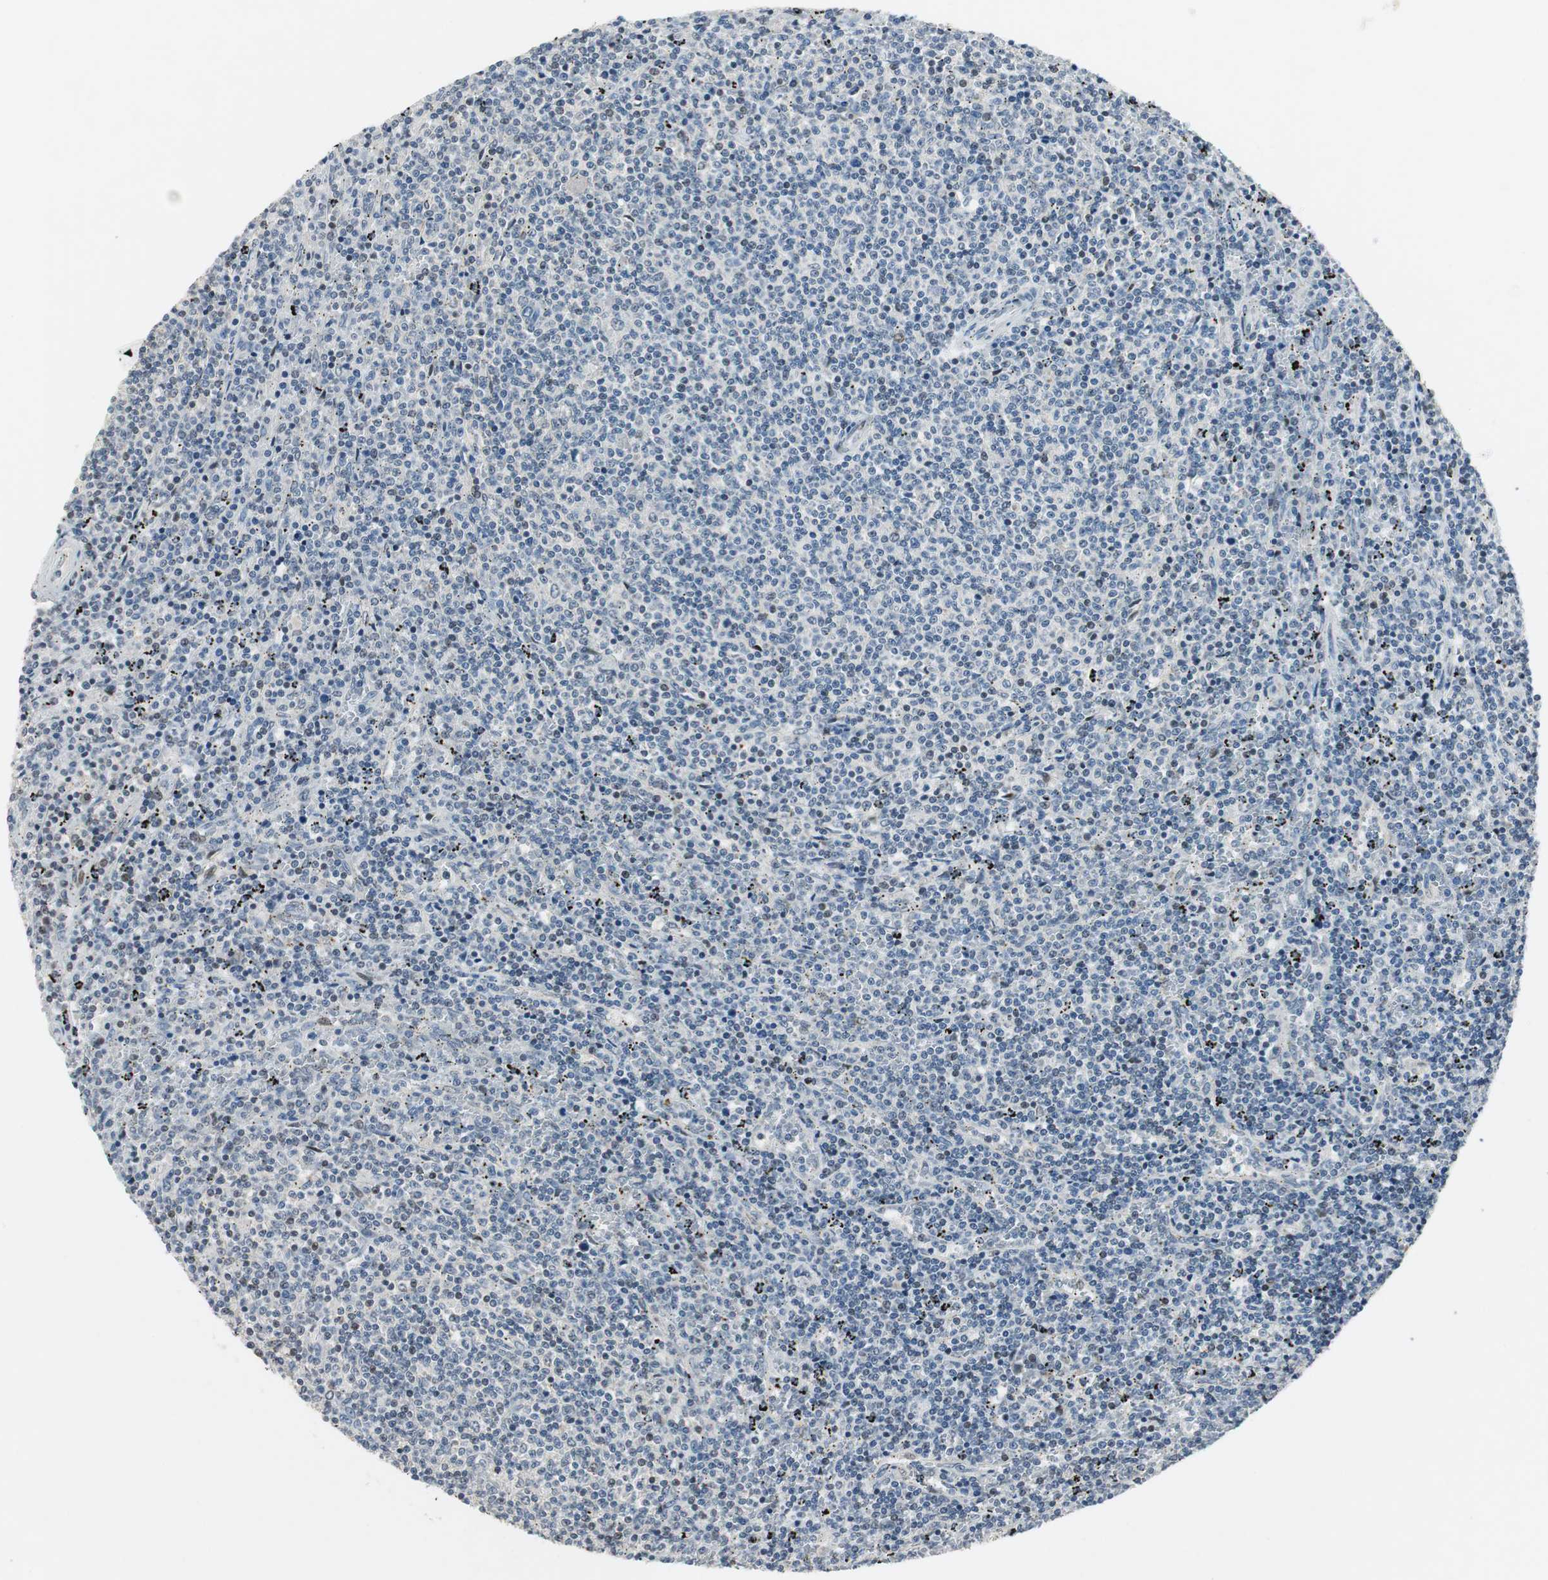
{"staining": {"intensity": "negative", "quantity": "none", "location": "none"}, "tissue": "lymphoma", "cell_type": "Tumor cells", "image_type": "cancer", "snomed": [{"axis": "morphology", "description": "Malignant lymphoma, non-Hodgkin's type, Low grade"}, {"axis": "topography", "description": "Spleen"}], "caption": "Immunohistochemical staining of human lymphoma demonstrates no significant expression in tumor cells.", "gene": "AJUBA", "patient": {"sex": "female", "age": 50}}